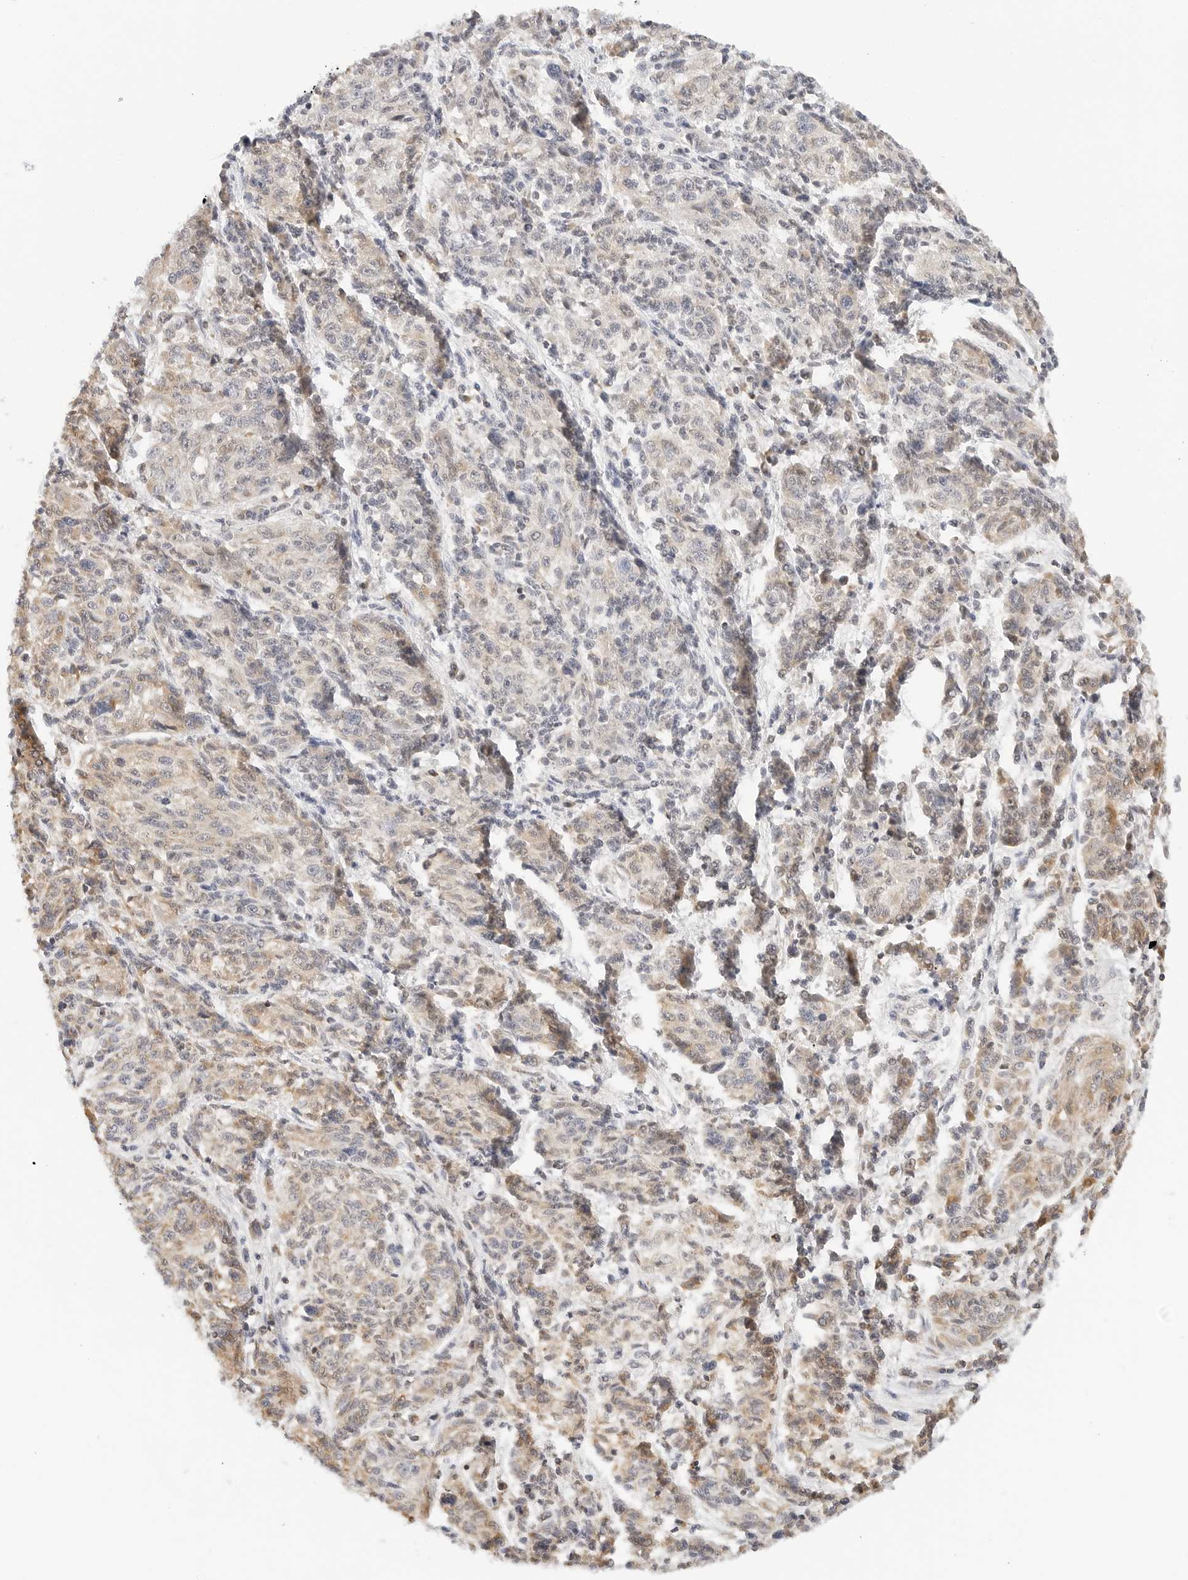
{"staining": {"intensity": "weak", "quantity": "25%-75%", "location": "cytoplasmic/membranous"}, "tissue": "melanoma", "cell_type": "Tumor cells", "image_type": "cancer", "snomed": [{"axis": "morphology", "description": "Malignant melanoma, NOS"}, {"axis": "topography", "description": "Skin"}], "caption": "Immunohistochemical staining of human melanoma demonstrates low levels of weak cytoplasmic/membranous expression in approximately 25%-75% of tumor cells.", "gene": "ATL1", "patient": {"sex": "male", "age": 53}}